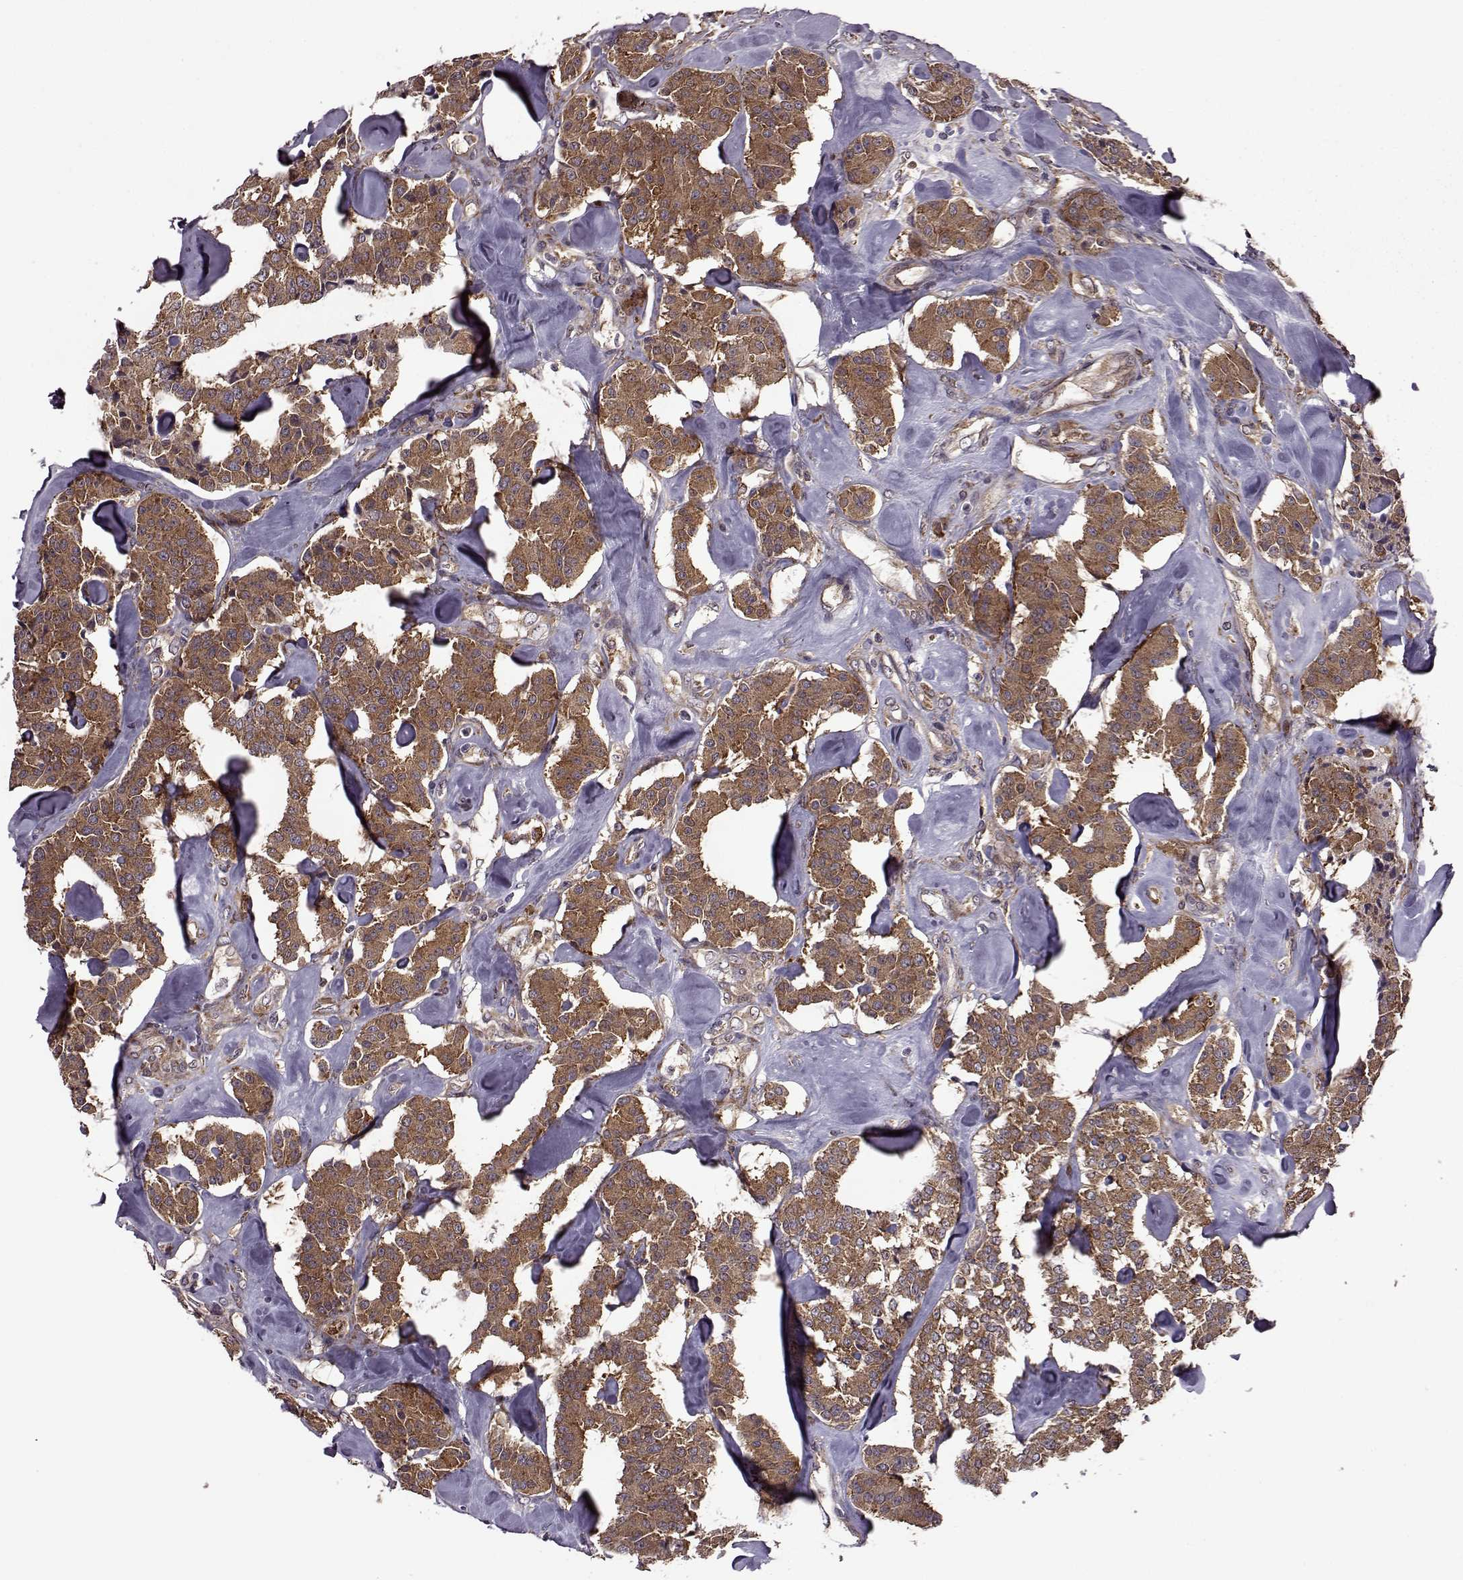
{"staining": {"intensity": "strong", "quantity": ">75%", "location": "cytoplasmic/membranous"}, "tissue": "carcinoid", "cell_type": "Tumor cells", "image_type": "cancer", "snomed": [{"axis": "morphology", "description": "Carcinoid, malignant, NOS"}, {"axis": "topography", "description": "Pancreas"}], "caption": "Immunohistochemical staining of human malignant carcinoid demonstrates high levels of strong cytoplasmic/membranous expression in about >75% of tumor cells. (brown staining indicates protein expression, while blue staining denotes nuclei).", "gene": "URI1", "patient": {"sex": "male", "age": 41}}